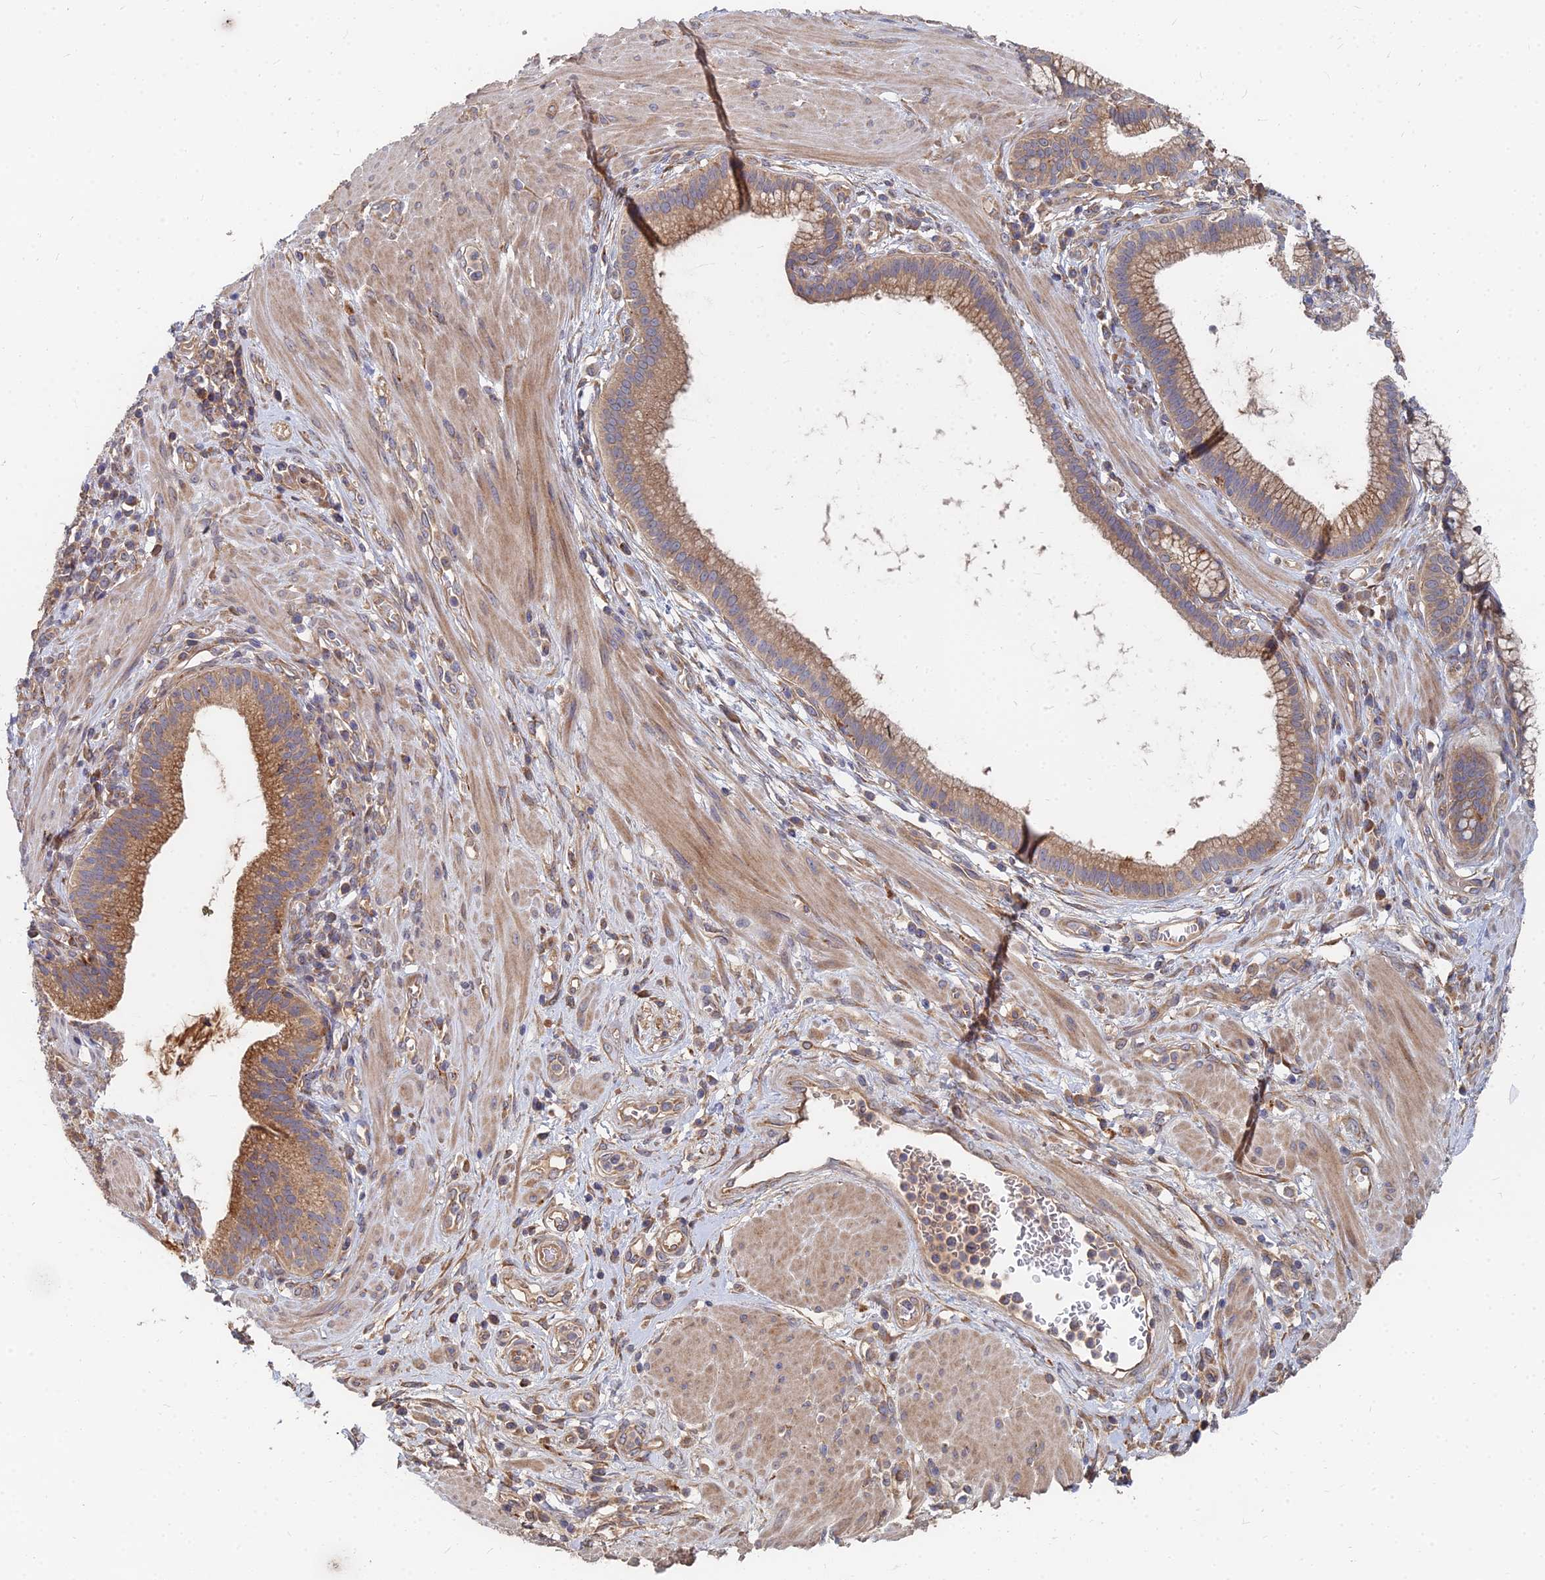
{"staining": {"intensity": "moderate", "quantity": ">75%", "location": "cytoplasmic/membranous"}, "tissue": "pancreatic cancer", "cell_type": "Tumor cells", "image_type": "cancer", "snomed": [{"axis": "morphology", "description": "Adenocarcinoma, NOS"}, {"axis": "topography", "description": "Pancreas"}], "caption": "Moderate cytoplasmic/membranous positivity for a protein is present in about >75% of tumor cells of adenocarcinoma (pancreatic) using immunohistochemistry.", "gene": "CCZ1", "patient": {"sex": "male", "age": 72}}